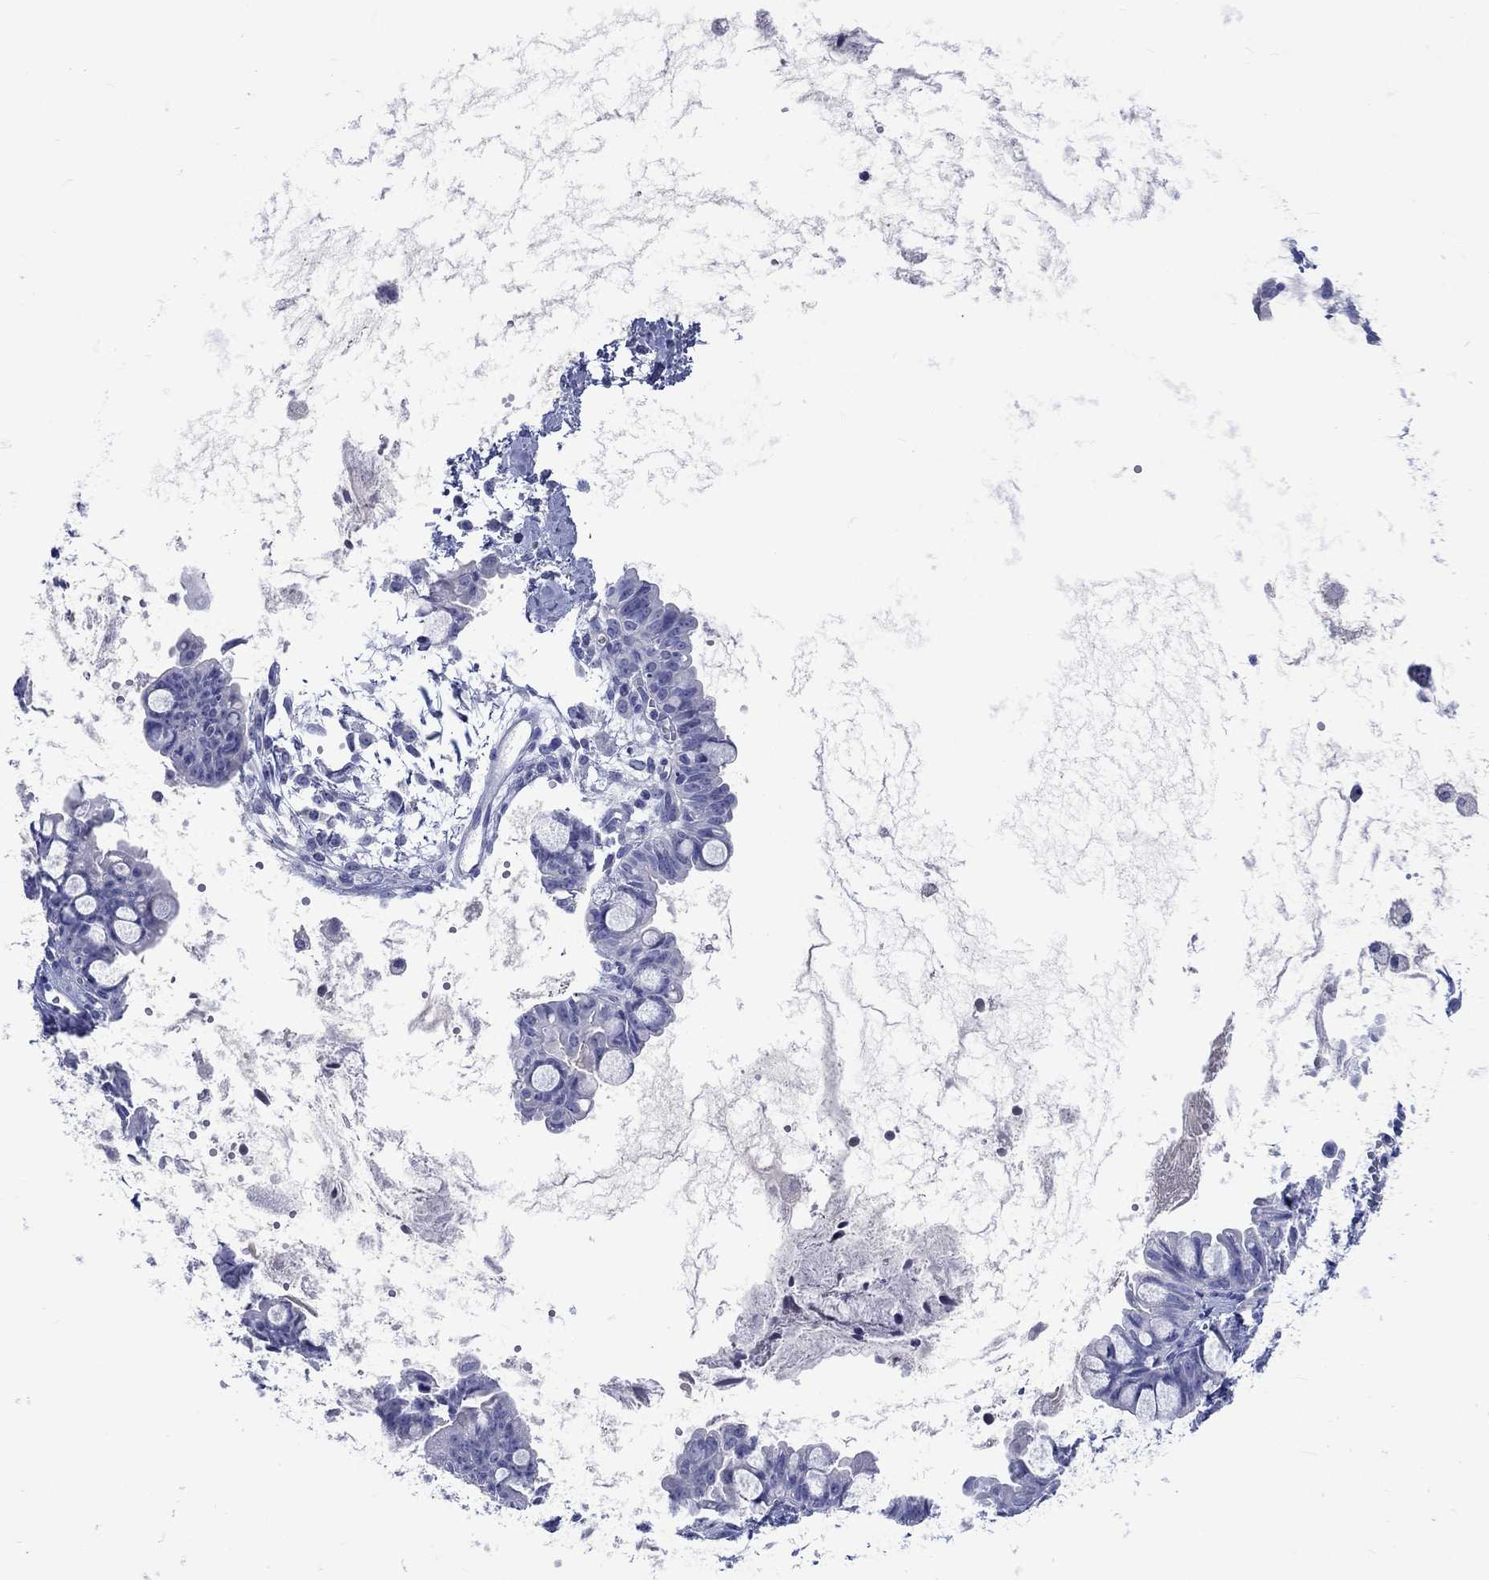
{"staining": {"intensity": "negative", "quantity": "none", "location": "none"}, "tissue": "ovarian cancer", "cell_type": "Tumor cells", "image_type": "cancer", "snomed": [{"axis": "morphology", "description": "Cystadenocarcinoma, mucinous, NOS"}, {"axis": "topography", "description": "Ovary"}], "caption": "Ovarian mucinous cystadenocarcinoma was stained to show a protein in brown. There is no significant positivity in tumor cells.", "gene": "CACNG3", "patient": {"sex": "female", "age": 63}}